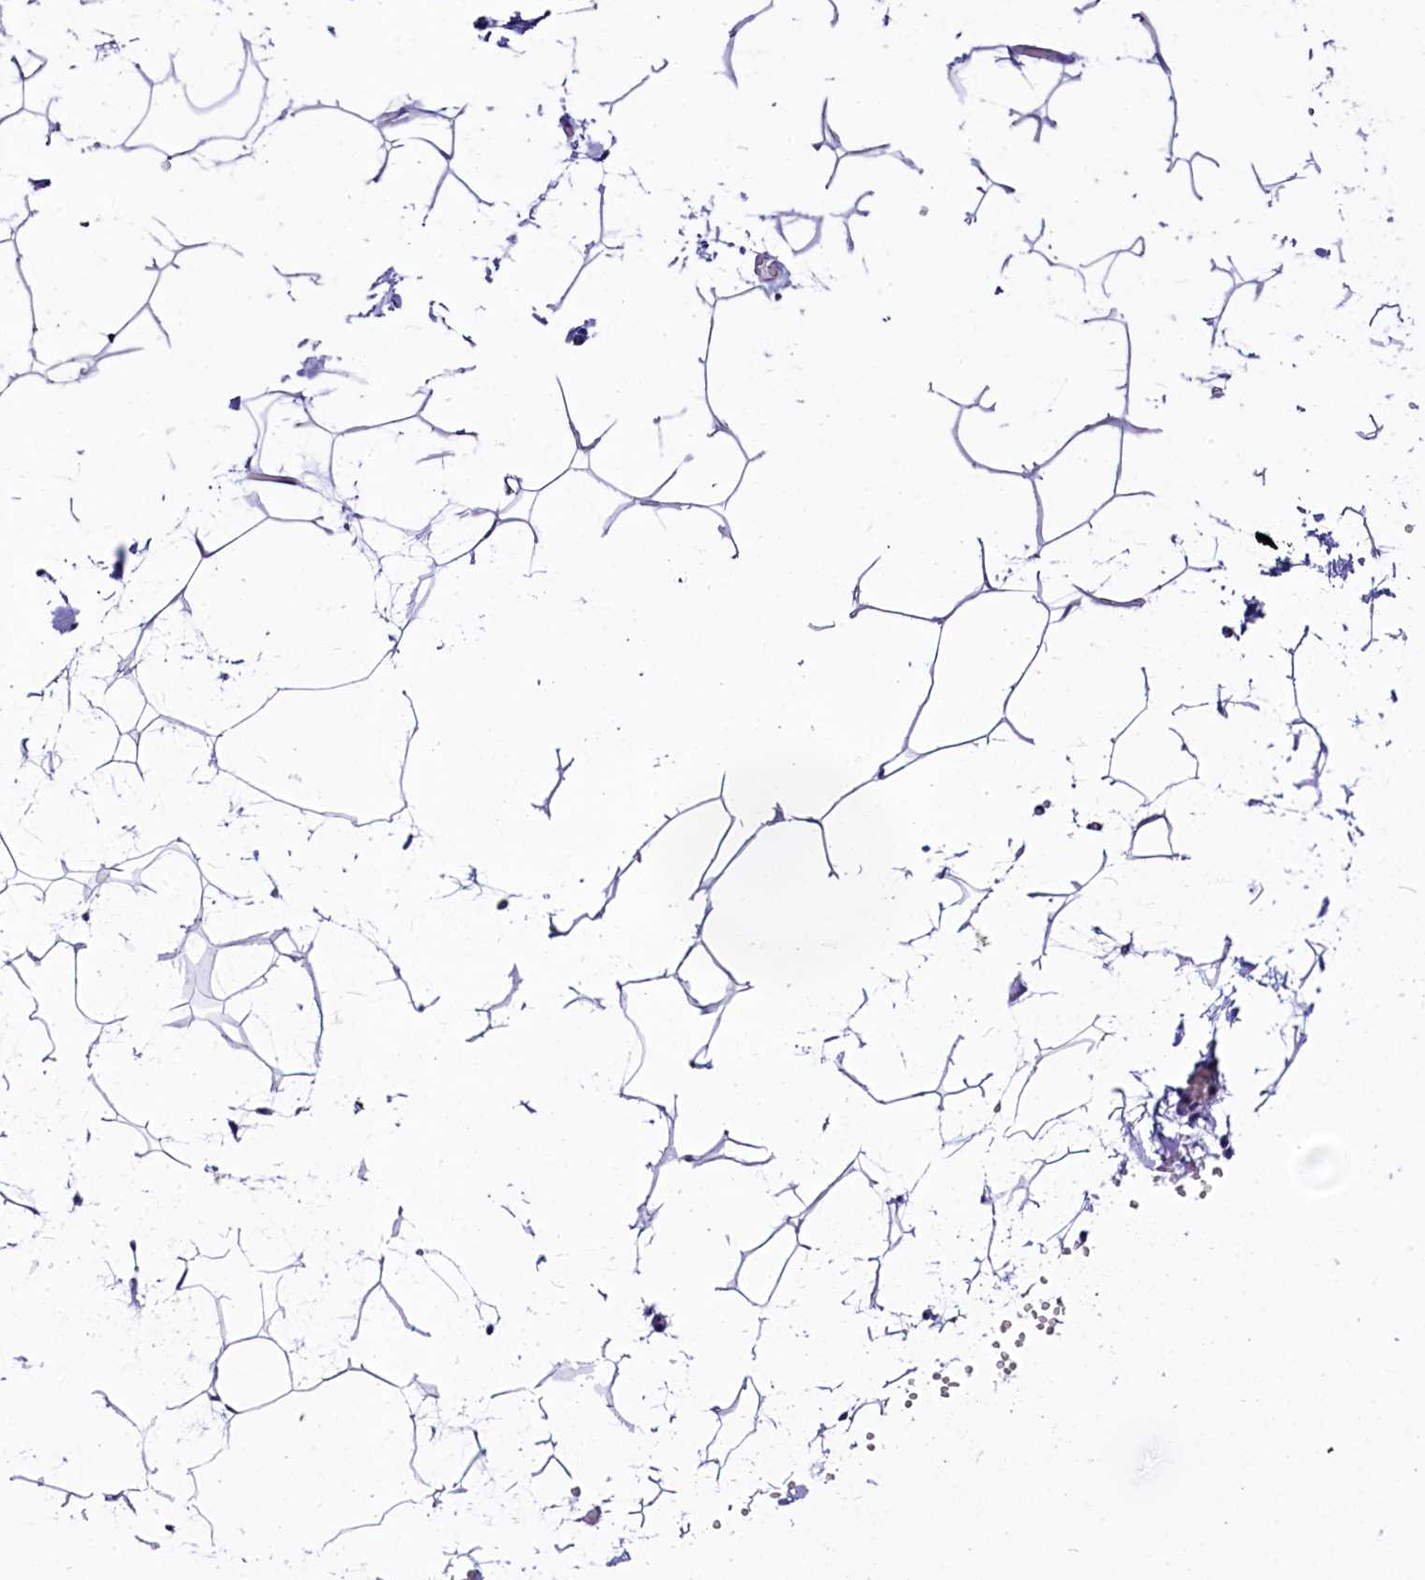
{"staining": {"intensity": "negative", "quantity": "none", "location": "none"}, "tissue": "adipose tissue", "cell_type": "Adipocytes", "image_type": "normal", "snomed": [{"axis": "morphology", "description": "Normal tissue, NOS"}, {"axis": "topography", "description": "Gallbladder"}, {"axis": "topography", "description": "Peripheral nerve tissue"}], "caption": "Human adipose tissue stained for a protein using IHC exhibits no expression in adipocytes.", "gene": "AP3B2", "patient": {"sex": "male", "age": 38}}